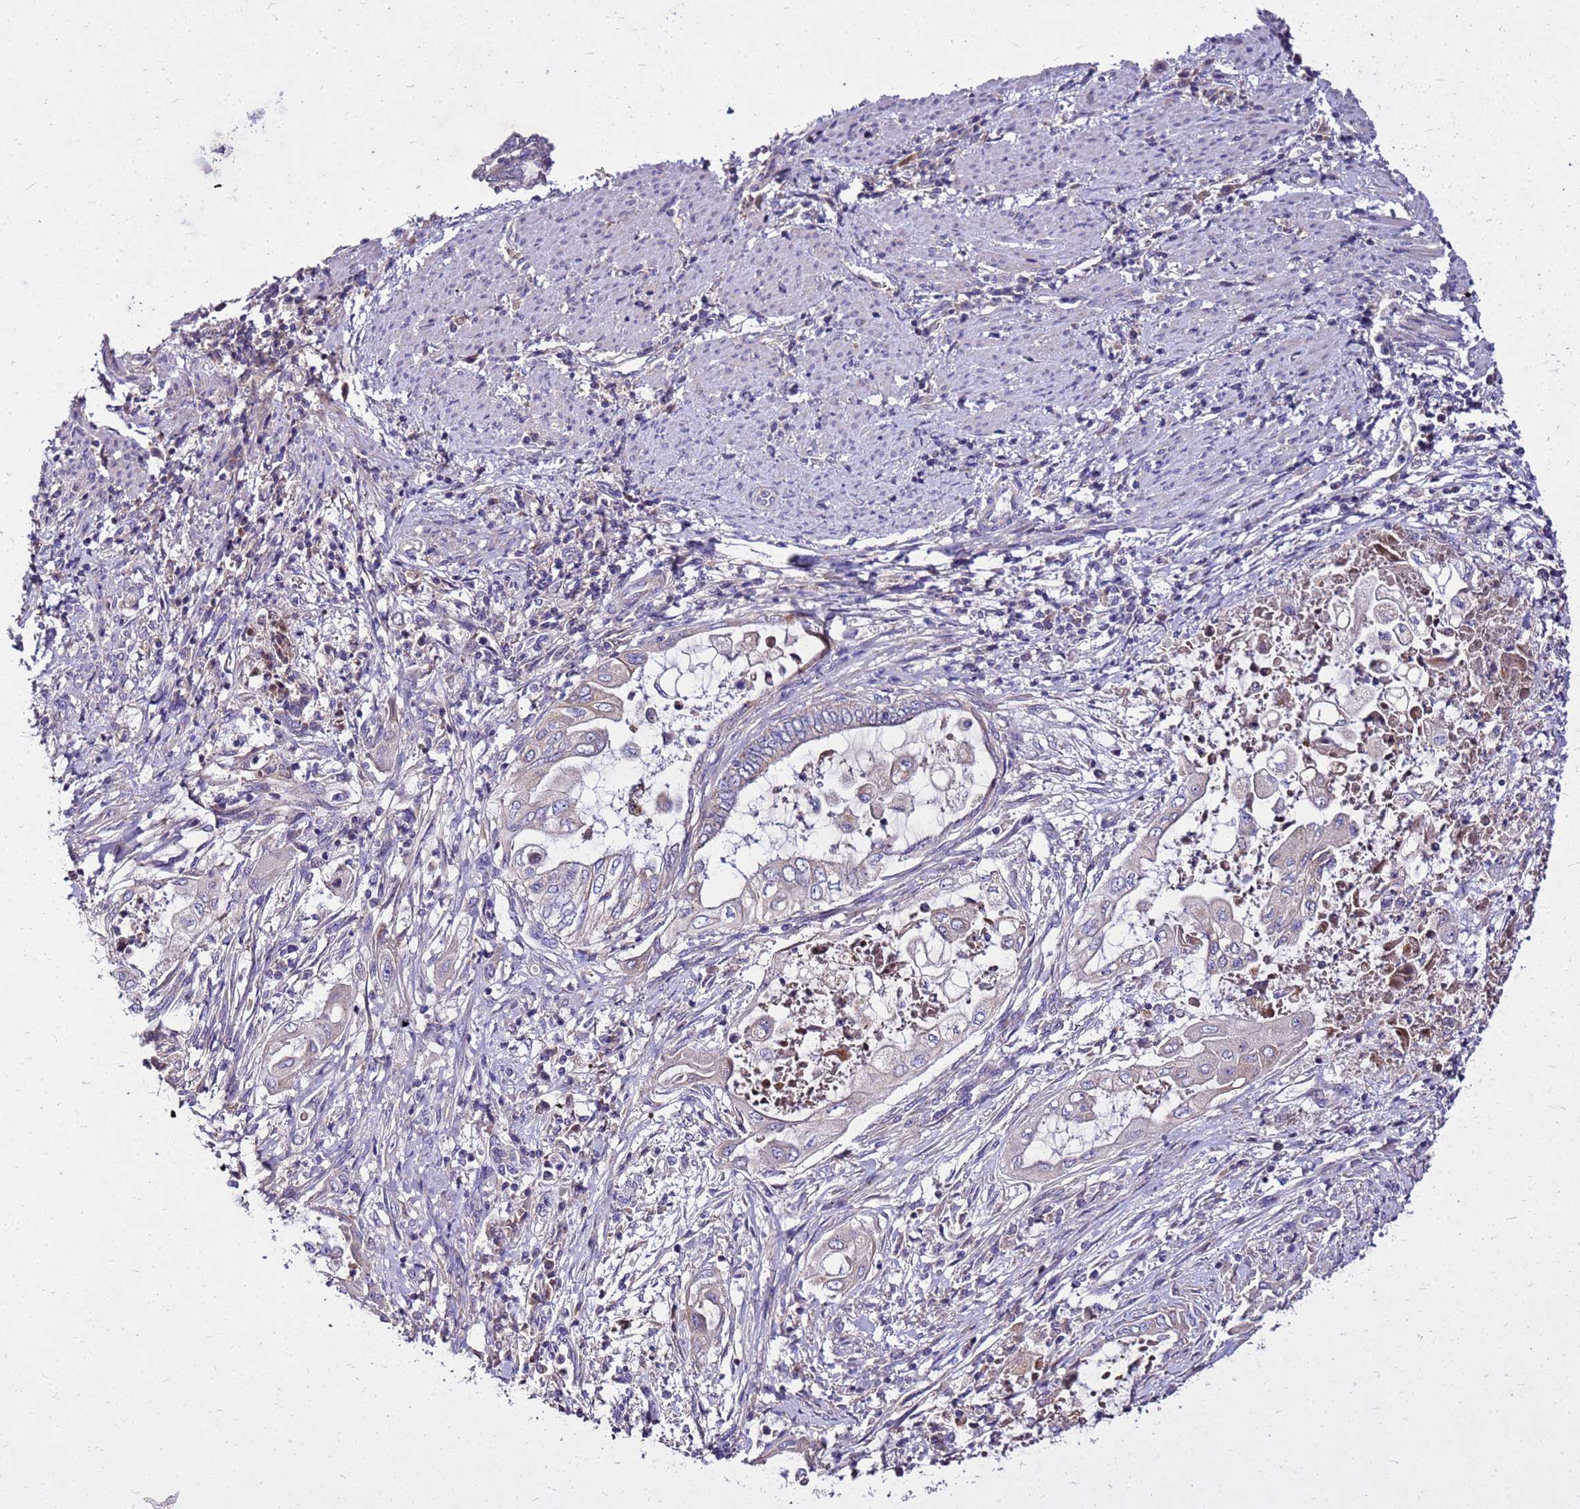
{"staining": {"intensity": "weak", "quantity": "<25%", "location": "cytoplasmic/membranous"}, "tissue": "endometrial cancer", "cell_type": "Tumor cells", "image_type": "cancer", "snomed": [{"axis": "morphology", "description": "Adenocarcinoma, NOS"}, {"axis": "topography", "description": "Uterus"}, {"axis": "topography", "description": "Endometrium"}], "caption": "The image reveals no significant positivity in tumor cells of adenocarcinoma (endometrial).", "gene": "COX14", "patient": {"sex": "female", "age": 70}}